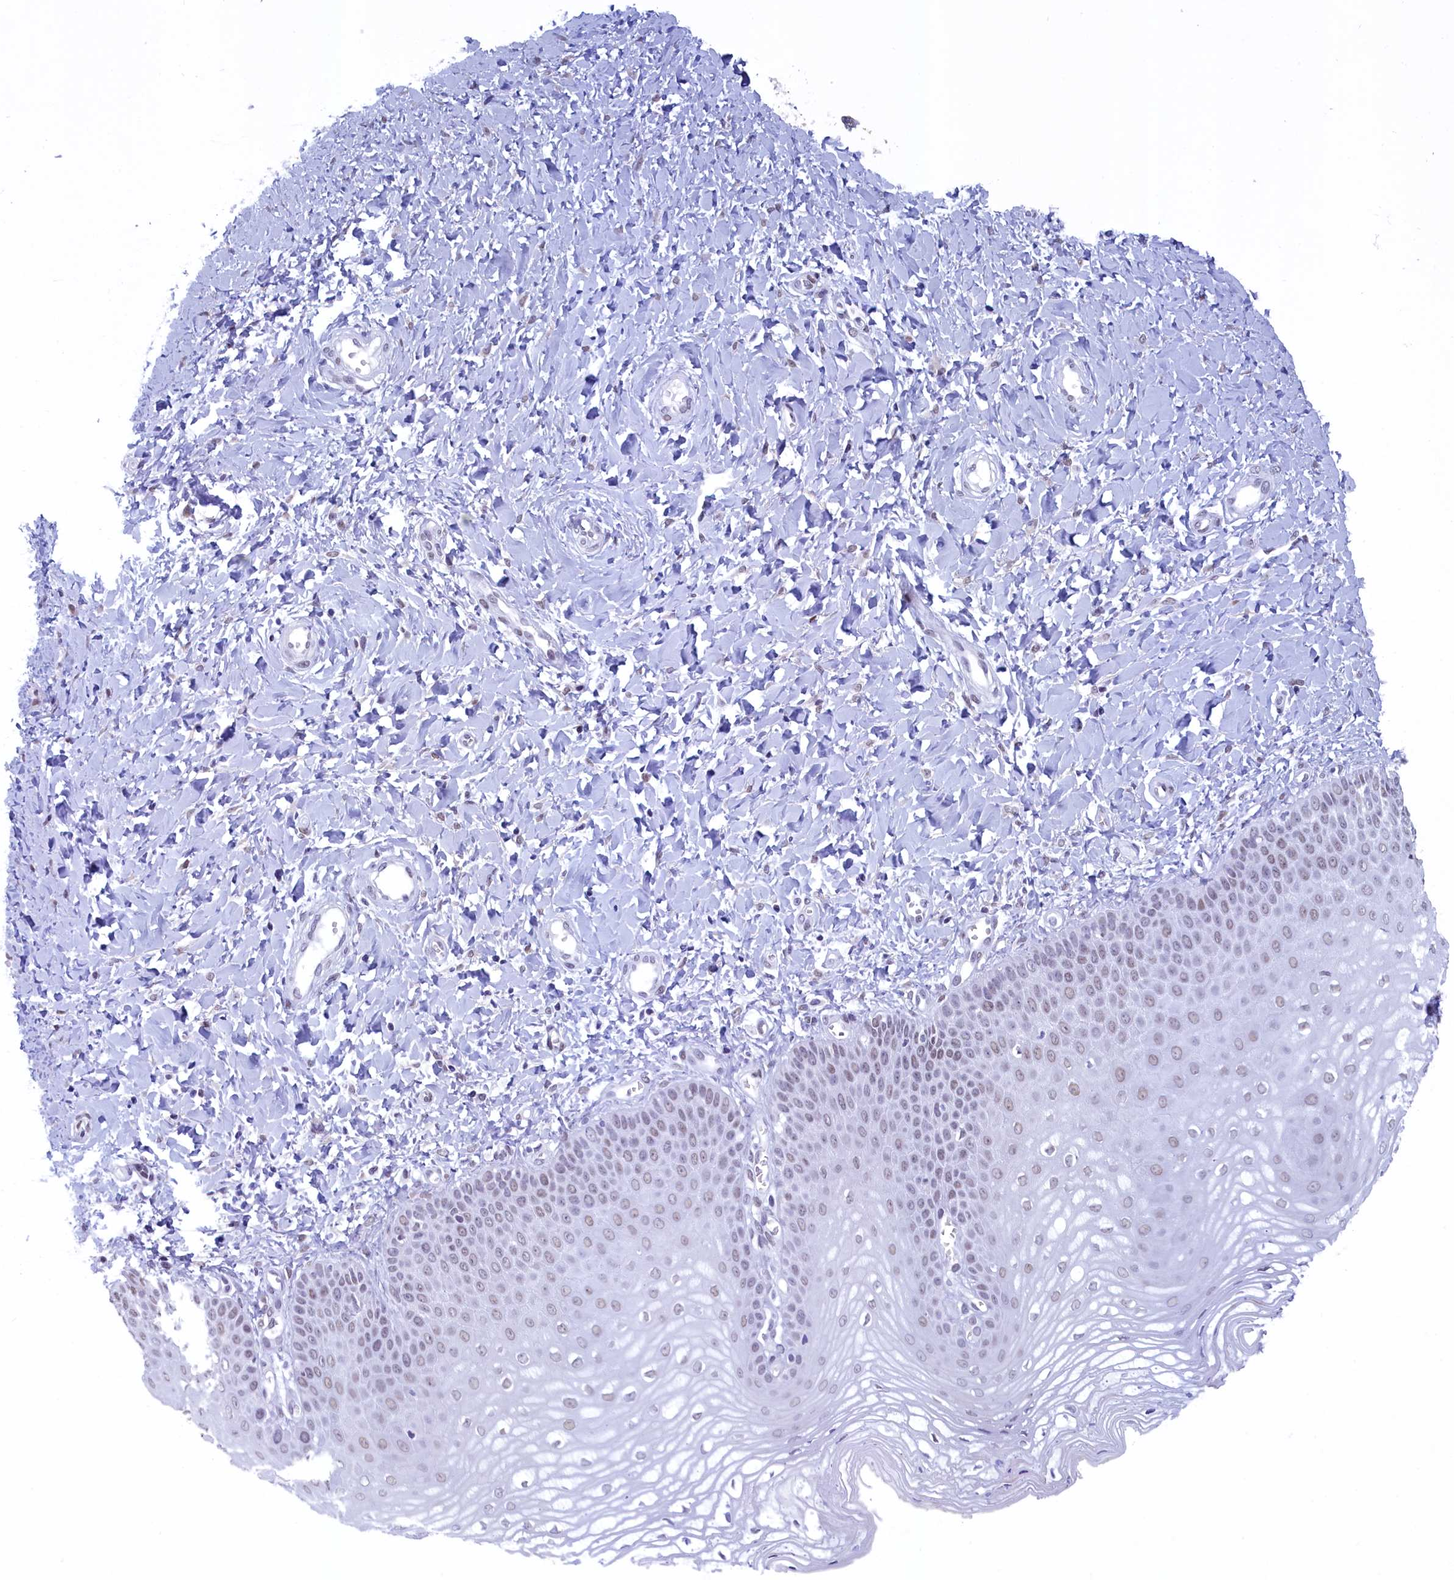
{"staining": {"intensity": "weak", "quantity": ">75%", "location": "nuclear"}, "tissue": "vagina", "cell_type": "Squamous epithelial cells", "image_type": "normal", "snomed": [{"axis": "morphology", "description": "Normal tissue, NOS"}, {"axis": "topography", "description": "Vagina"}, {"axis": "topography", "description": "Cervix"}], "caption": "The image shows immunohistochemical staining of normal vagina. There is weak nuclear staining is seen in about >75% of squamous epithelial cells. (Brightfield microscopy of DAB IHC at high magnification).", "gene": "SUGP2", "patient": {"sex": "female", "age": 40}}